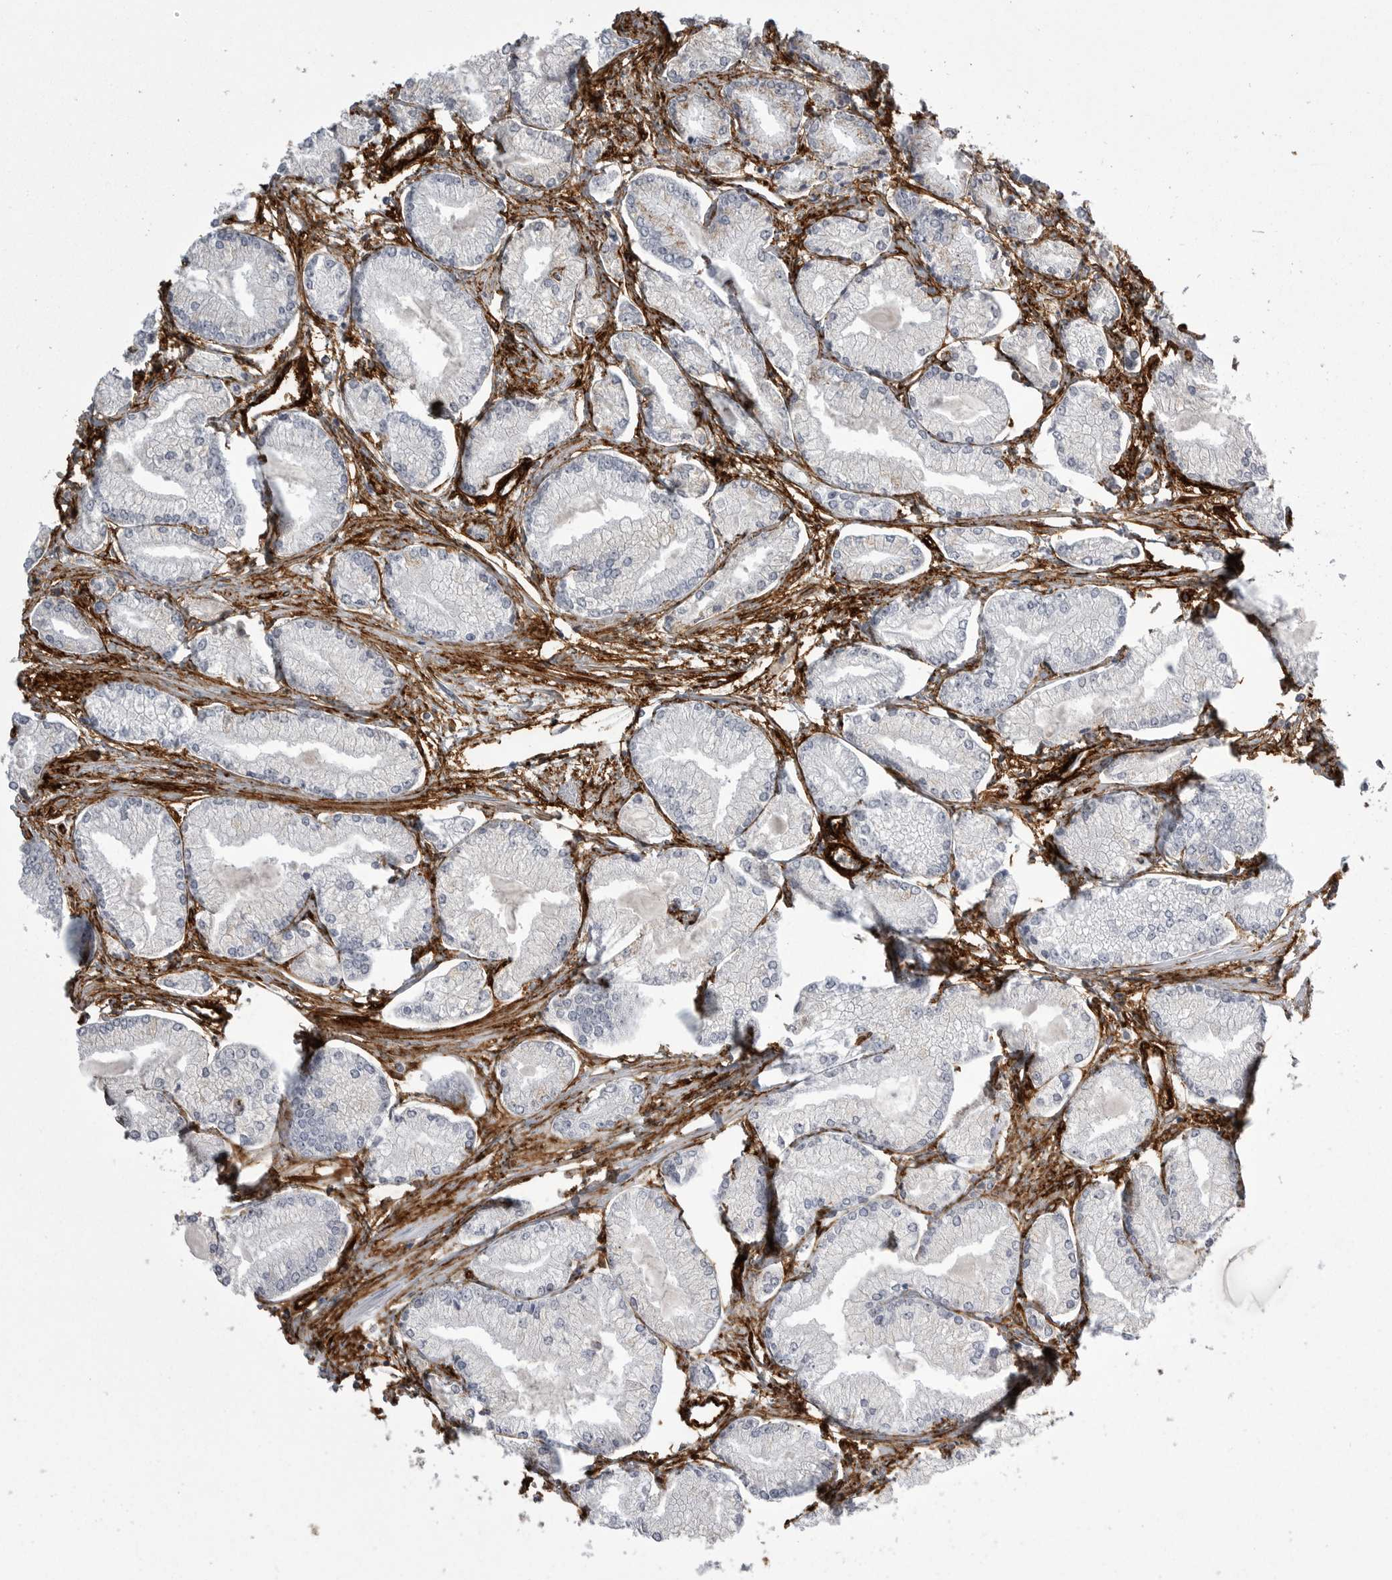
{"staining": {"intensity": "negative", "quantity": "none", "location": "none"}, "tissue": "prostate cancer", "cell_type": "Tumor cells", "image_type": "cancer", "snomed": [{"axis": "morphology", "description": "Adenocarcinoma, Low grade"}, {"axis": "topography", "description": "Prostate"}], "caption": "This is an immunohistochemistry (IHC) micrograph of human prostate cancer. There is no positivity in tumor cells.", "gene": "AOC3", "patient": {"sex": "male", "age": 52}}